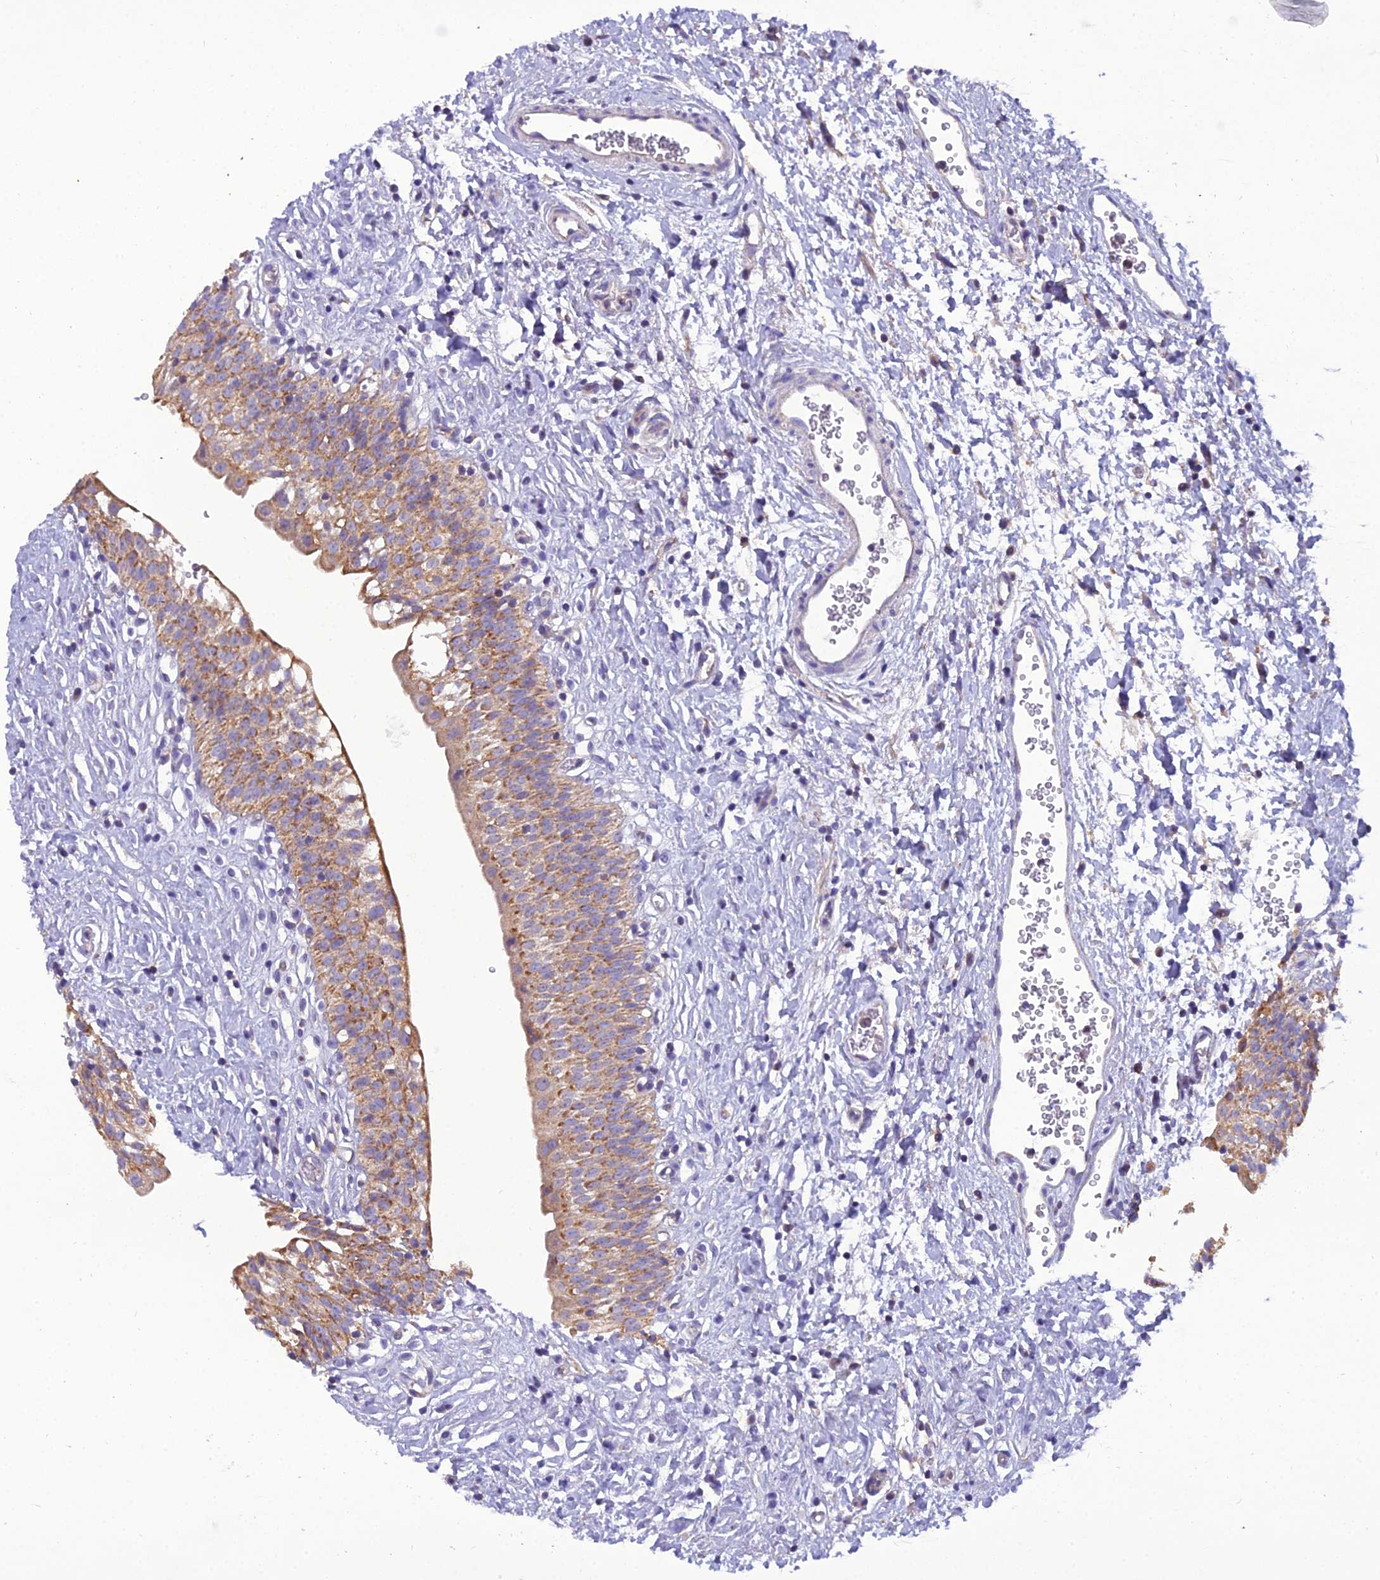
{"staining": {"intensity": "moderate", "quantity": ">75%", "location": "cytoplasmic/membranous"}, "tissue": "urinary bladder", "cell_type": "Urothelial cells", "image_type": "normal", "snomed": [{"axis": "morphology", "description": "Normal tissue, NOS"}, {"axis": "topography", "description": "Urinary bladder"}], "caption": "Normal urinary bladder was stained to show a protein in brown. There is medium levels of moderate cytoplasmic/membranous positivity in about >75% of urothelial cells. Ihc stains the protein of interest in brown and the nuclei are stained blue.", "gene": "GPD1", "patient": {"sex": "male", "age": 51}}